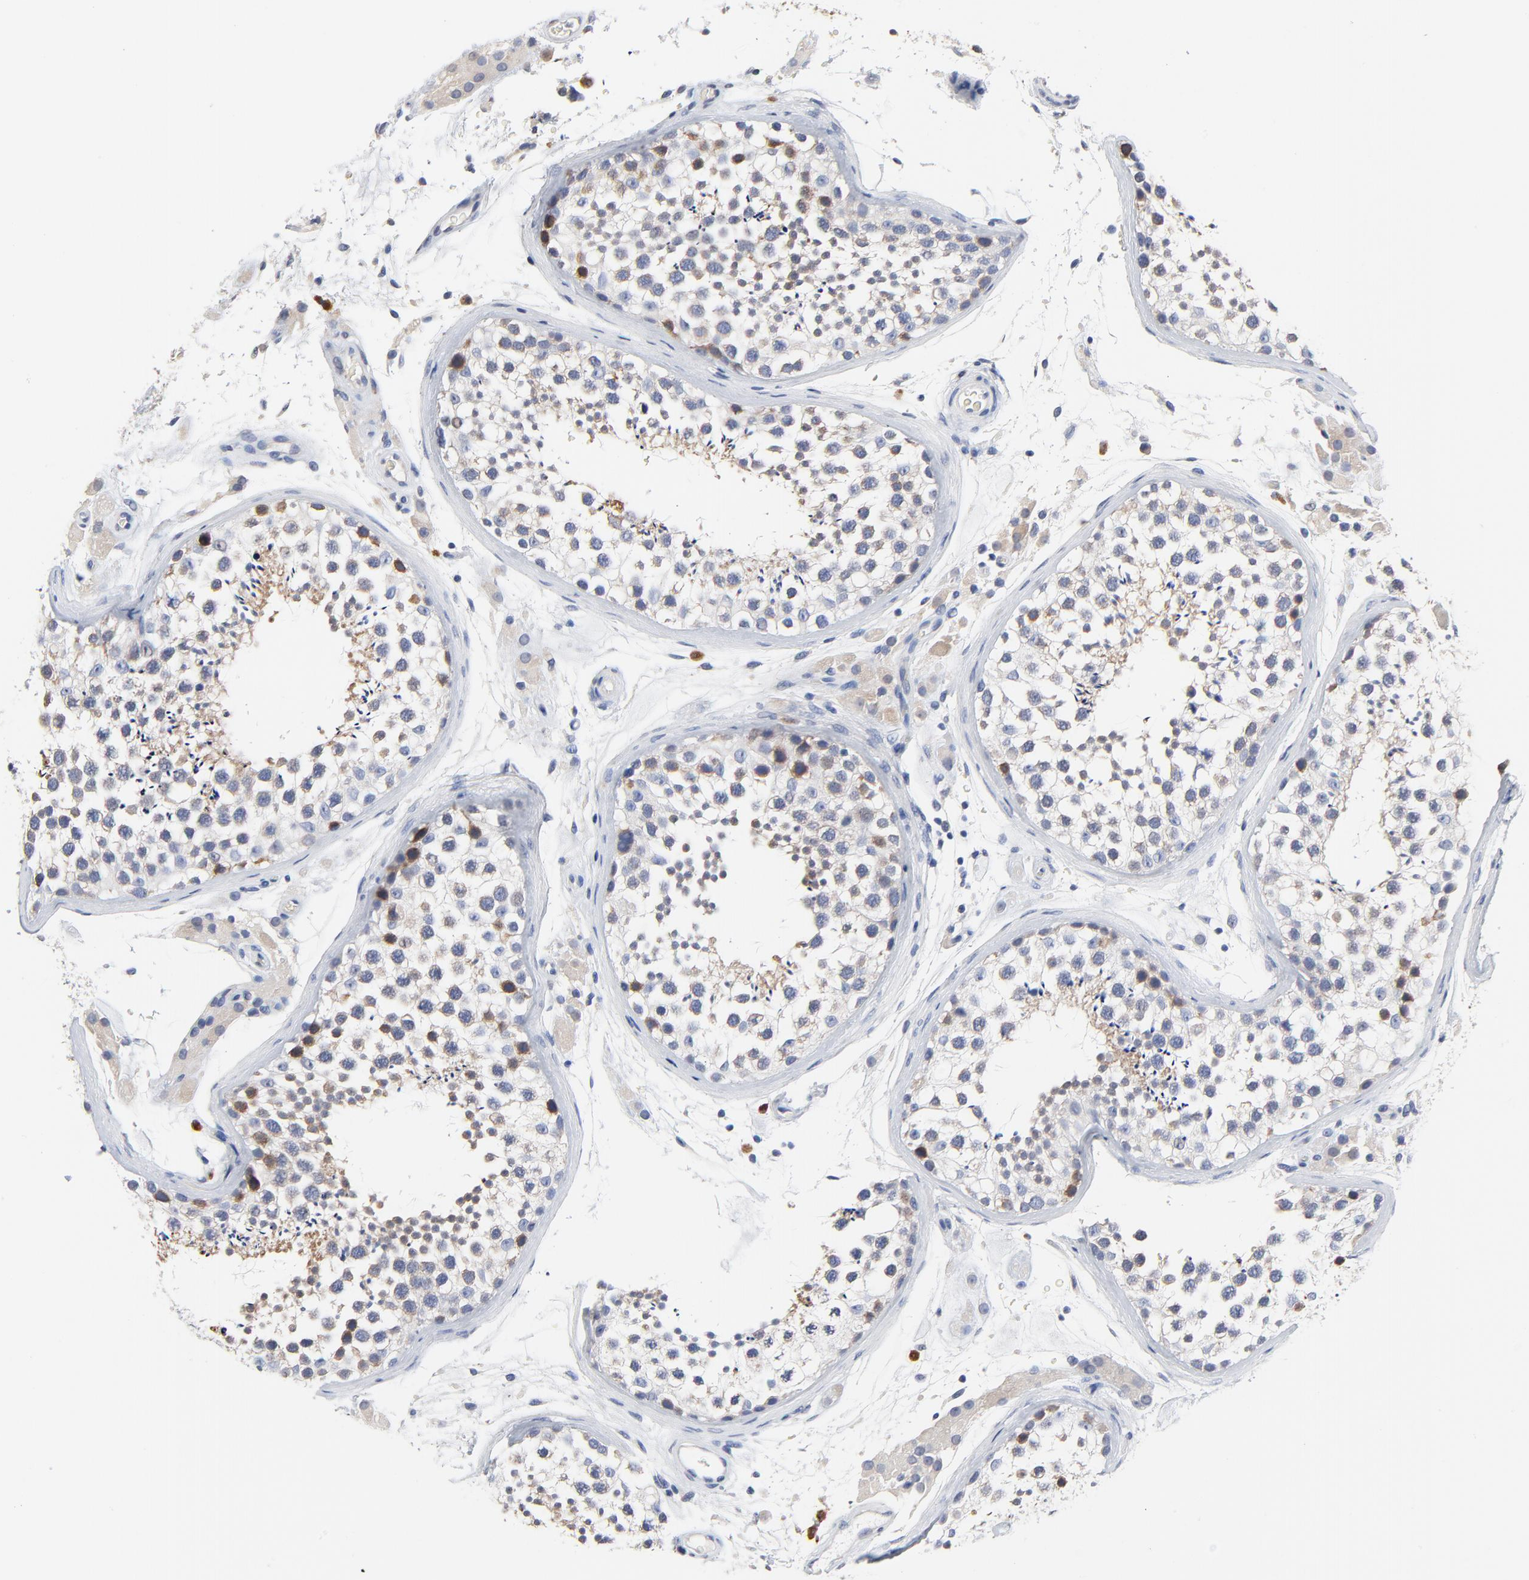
{"staining": {"intensity": "moderate", "quantity": "<25%", "location": "cytoplasmic/membranous"}, "tissue": "testis", "cell_type": "Cells in seminiferous ducts", "image_type": "normal", "snomed": [{"axis": "morphology", "description": "Normal tissue, NOS"}, {"axis": "topography", "description": "Testis"}], "caption": "This photomicrograph demonstrates unremarkable testis stained with IHC to label a protein in brown. The cytoplasmic/membranous of cells in seminiferous ducts show moderate positivity for the protein. Nuclei are counter-stained blue.", "gene": "FBXL5", "patient": {"sex": "male", "age": 46}}